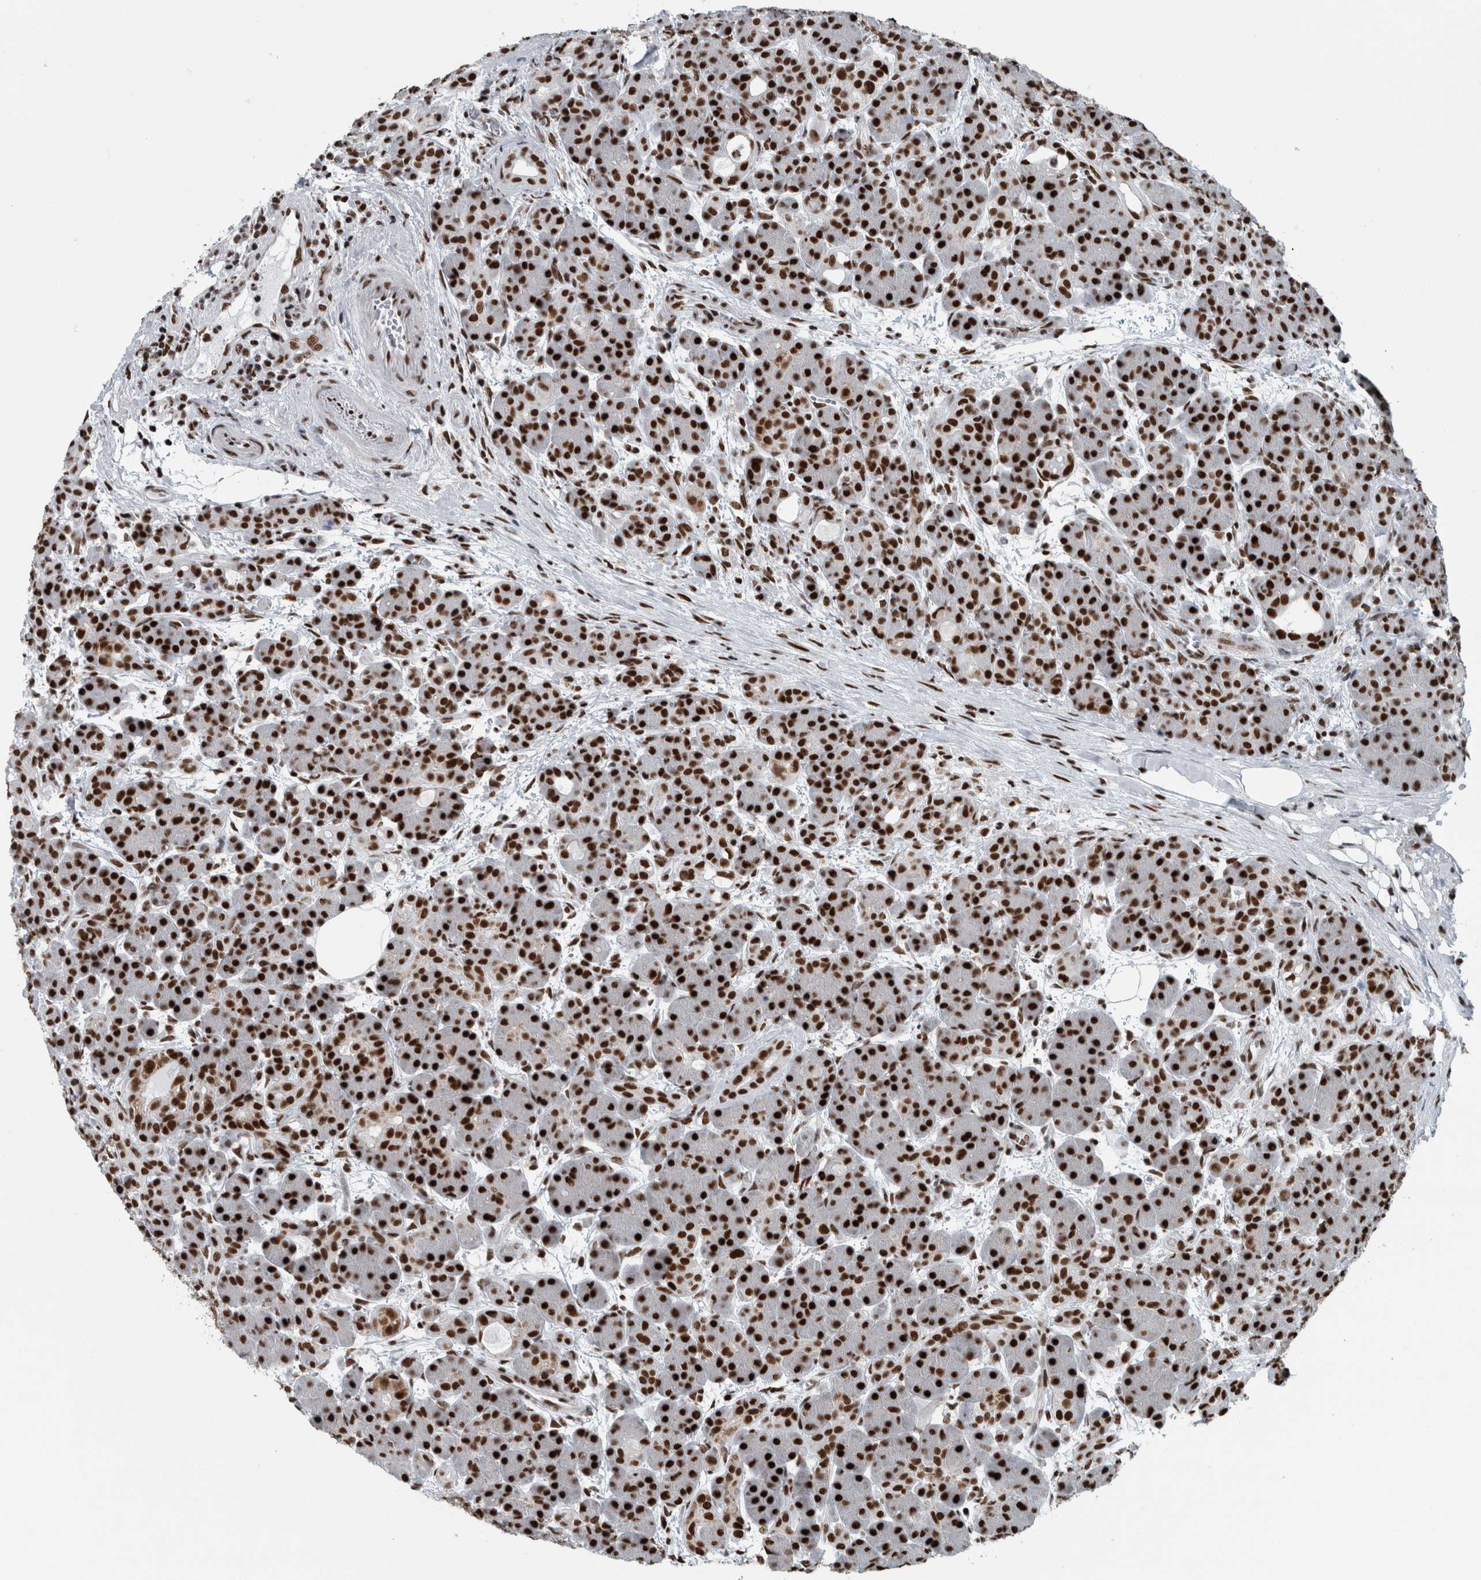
{"staining": {"intensity": "strong", "quantity": ">75%", "location": "nuclear"}, "tissue": "pancreas", "cell_type": "Exocrine glandular cells", "image_type": "normal", "snomed": [{"axis": "morphology", "description": "Normal tissue, NOS"}, {"axis": "topography", "description": "Pancreas"}], "caption": "Strong nuclear positivity is present in approximately >75% of exocrine glandular cells in normal pancreas.", "gene": "DNMT3A", "patient": {"sex": "male", "age": 63}}